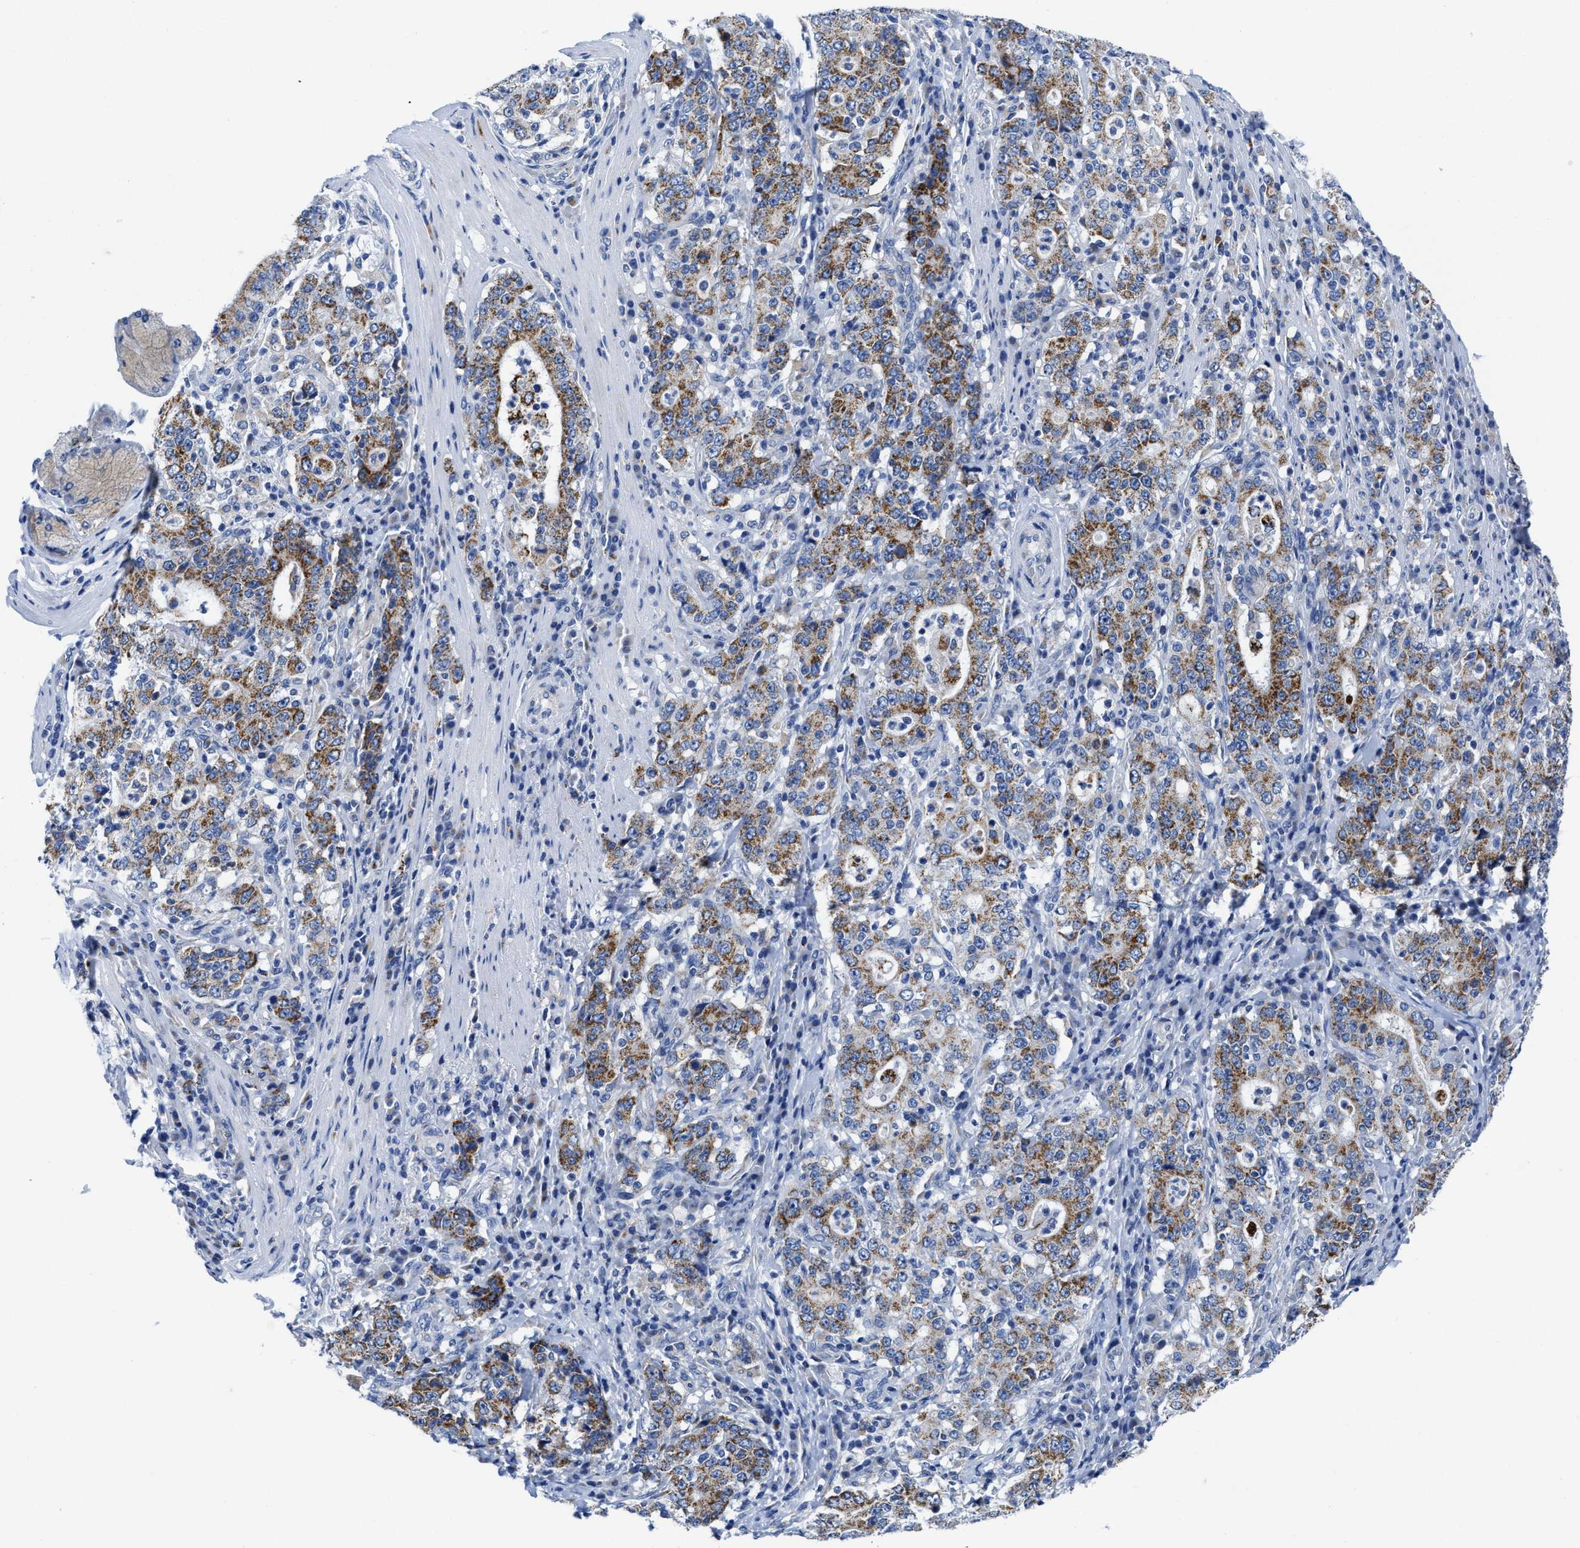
{"staining": {"intensity": "moderate", "quantity": ">75%", "location": "cytoplasmic/membranous"}, "tissue": "stomach cancer", "cell_type": "Tumor cells", "image_type": "cancer", "snomed": [{"axis": "morphology", "description": "Normal tissue, NOS"}, {"axis": "morphology", "description": "Adenocarcinoma, NOS"}, {"axis": "topography", "description": "Stomach, upper"}, {"axis": "topography", "description": "Stomach"}], "caption": "A histopathology image of stomach adenocarcinoma stained for a protein shows moderate cytoplasmic/membranous brown staining in tumor cells.", "gene": "TBRG4", "patient": {"sex": "male", "age": 59}}